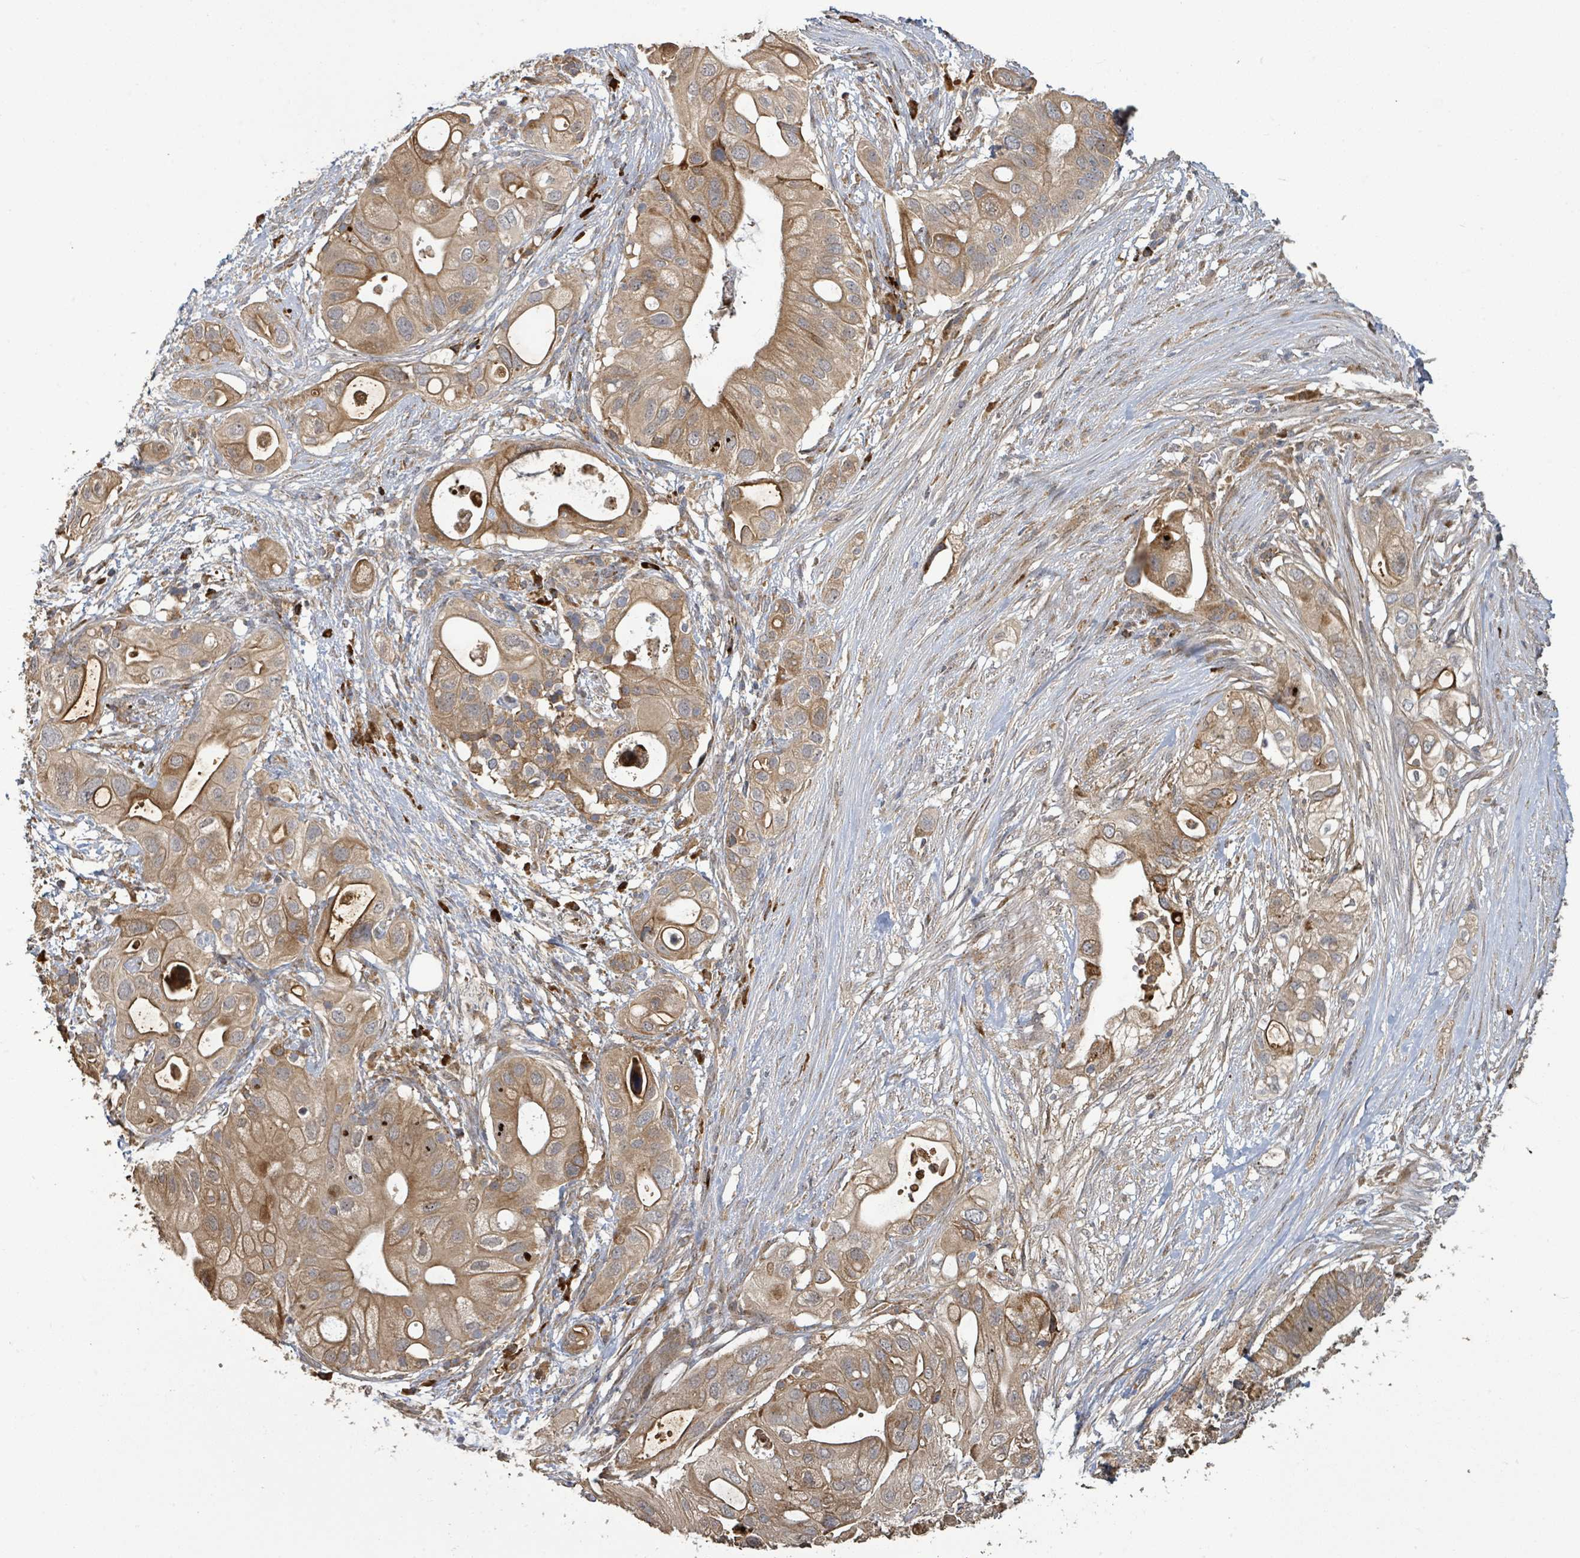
{"staining": {"intensity": "moderate", "quantity": ">75%", "location": "cytoplasmic/membranous"}, "tissue": "pancreatic cancer", "cell_type": "Tumor cells", "image_type": "cancer", "snomed": [{"axis": "morphology", "description": "Adenocarcinoma, NOS"}, {"axis": "topography", "description": "Pancreas"}], "caption": "Immunohistochemical staining of pancreatic cancer reveals moderate cytoplasmic/membranous protein expression in about >75% of tumor cells.", "gene": "STARD4", "patient": {"sex": "female", "age": 72}}